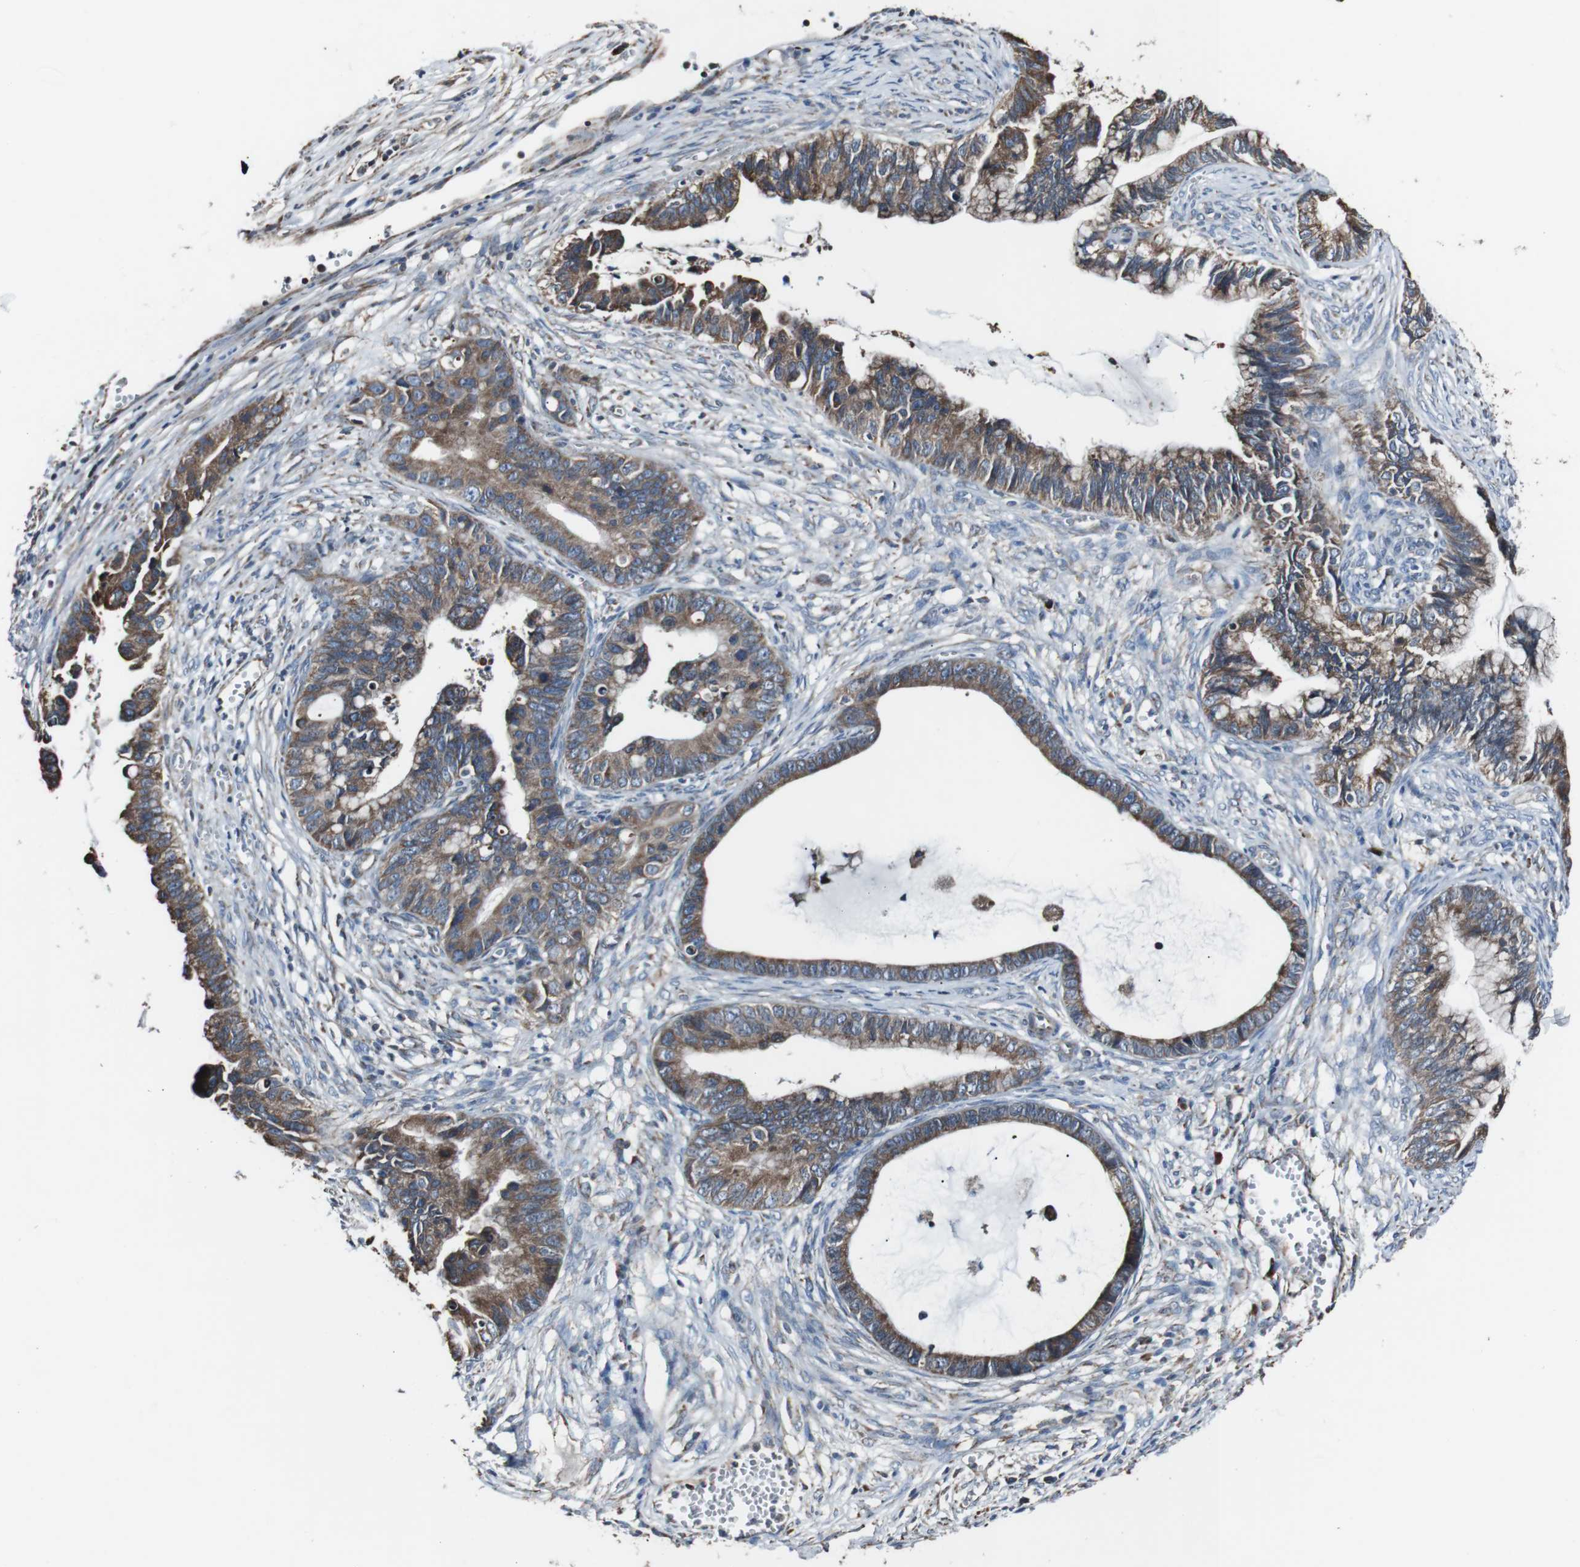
{"staining": {"intensity": "moderate", "quantity": ">75%", "location": "cytoplasmic/membranous"}, "tissue": "cervical cancer", "cell_type": "Tumor cells", "image_type": "cancer", "snomed": [{"axis": "morphology", "description": "Adenocarcinoma, NOS"}, {"axis": "topography", "description": "Cervix"}], "caption": "Moderate cytoplasmic/membranous expression for a protein is appreciated in about >75% of tumor cells of cervical cancer (adenocarcinoma) using IHC.", "gene": "CISD2", "patient": {"sex": "female", "age": 44}}